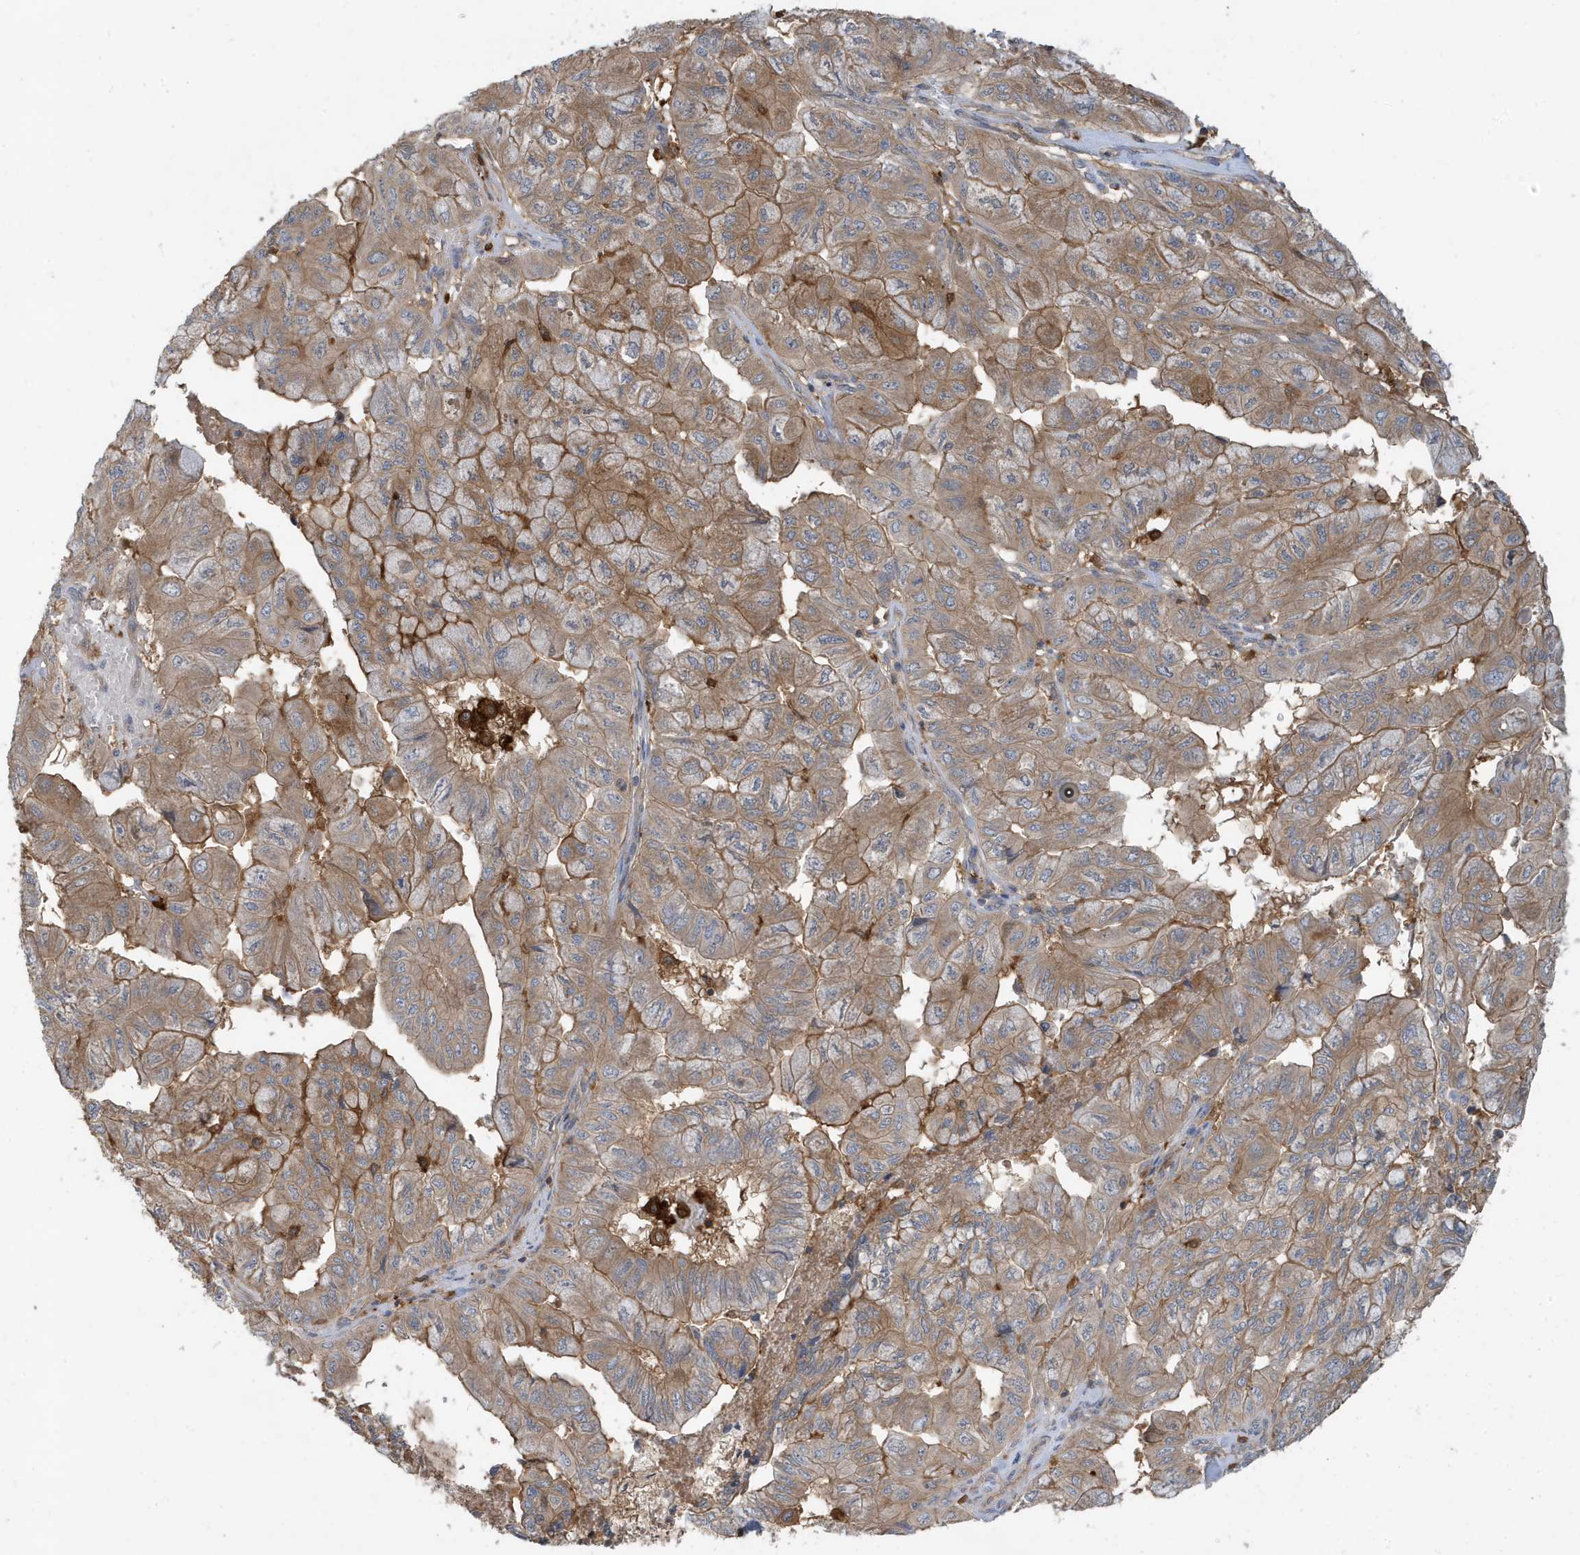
{"staining": {"intensity": "moderate", "quantity": "25%-75%", "location": "cytoplasmic/membranous"}, "tissue": "pancreatic cancer", "cell_type": "Tumor cells", "image_type": "cancer", "snomed": [{"axis": "morphology", "description": "Adenocarcinoma, NOS"}, {"axis": "topography", "description": "Pancreas"}], "caption": "The histopathology image demonstrates a brown stain indicating the presence of a protein in the cytoplasmic/membranous of tumor cells in adenocarcinoma (pancreatic).", "gene": "ABTB1", "patient": {"sex": "male", "age": 51}}